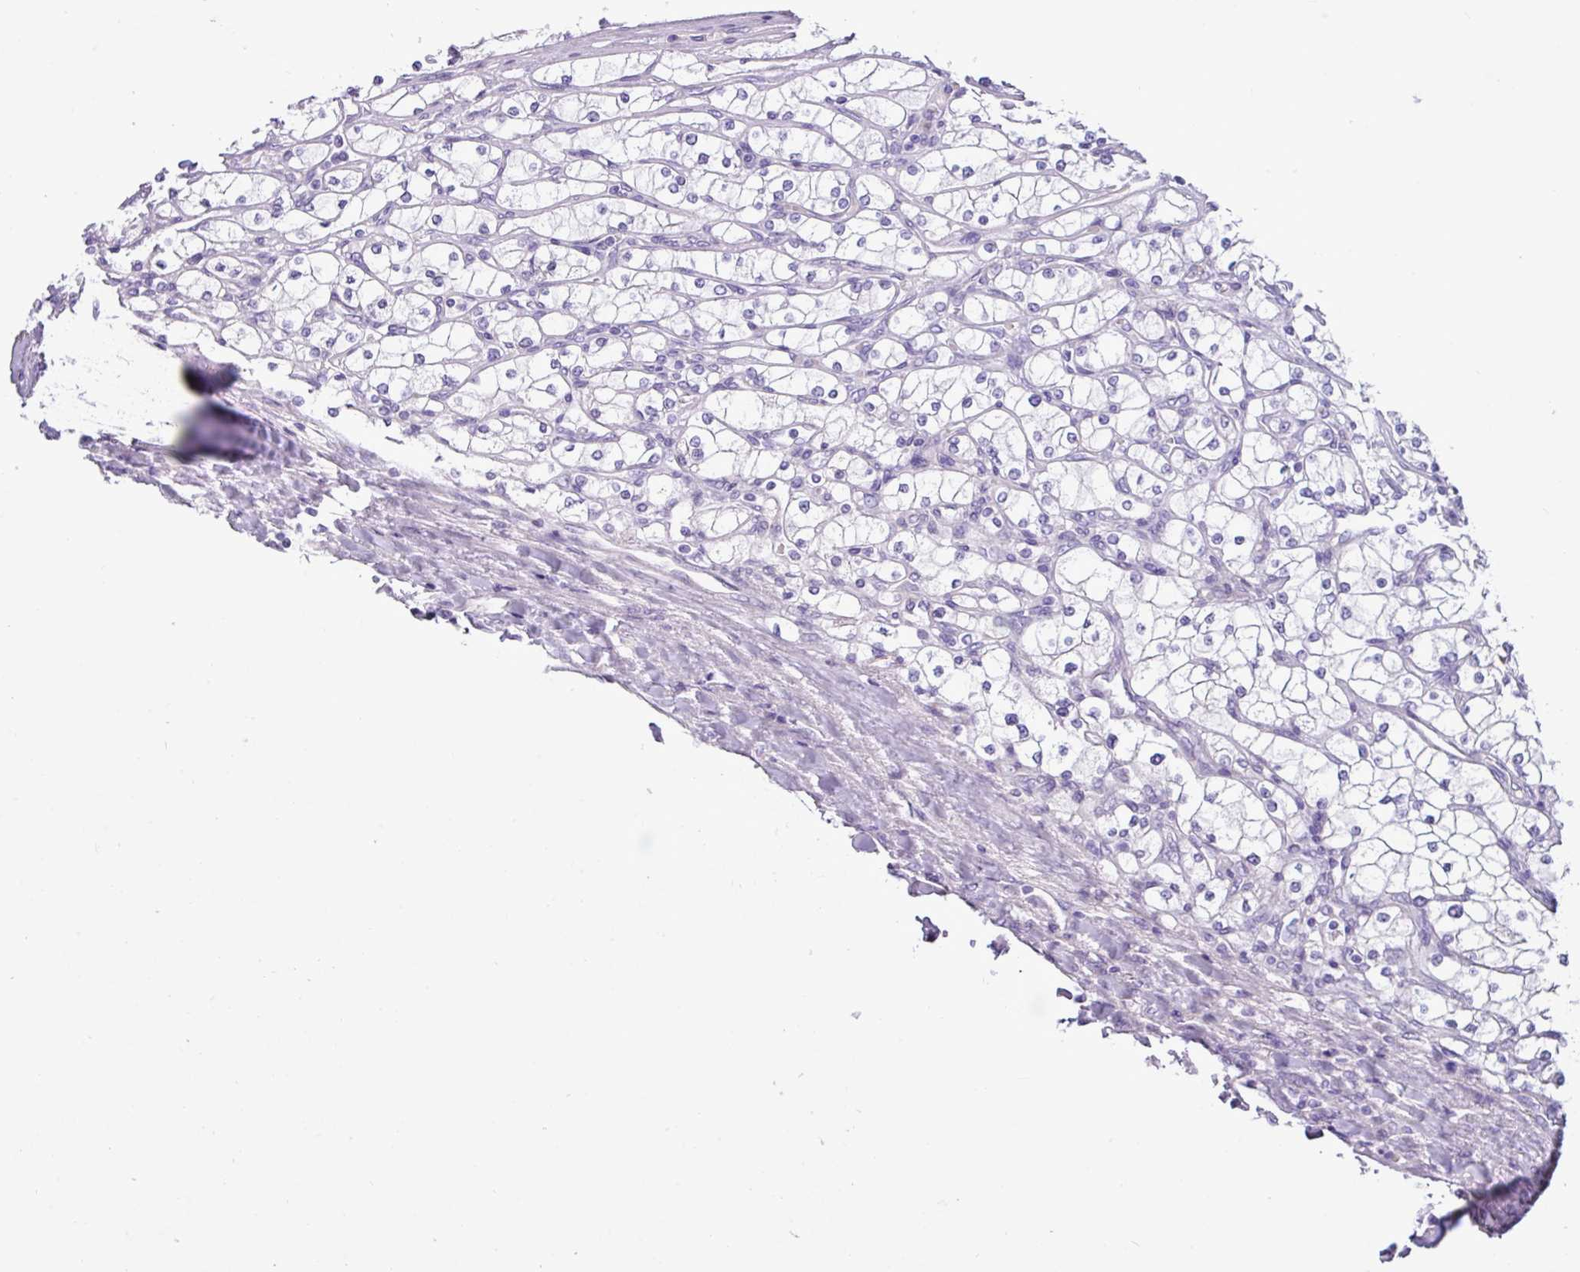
{"staining": {"intensity": "negative", "quantity": "none", "location": "none"}, "tissue": "renal cancer", "cell_type": "Tumor cells", "image_type": "cancer", "snomed": [{"axis": "morphology", "description": "Adenocarcinoma, NOS"}, {"axis": "topography", "description": "Kidney"}], "caption": "Immunohistochemical staining of renal cancer (adenocarcinoma) shows no significant staining in tumor cells.", "gene": "STIMATE", "patient": {"sex": "male", "age": 80}}